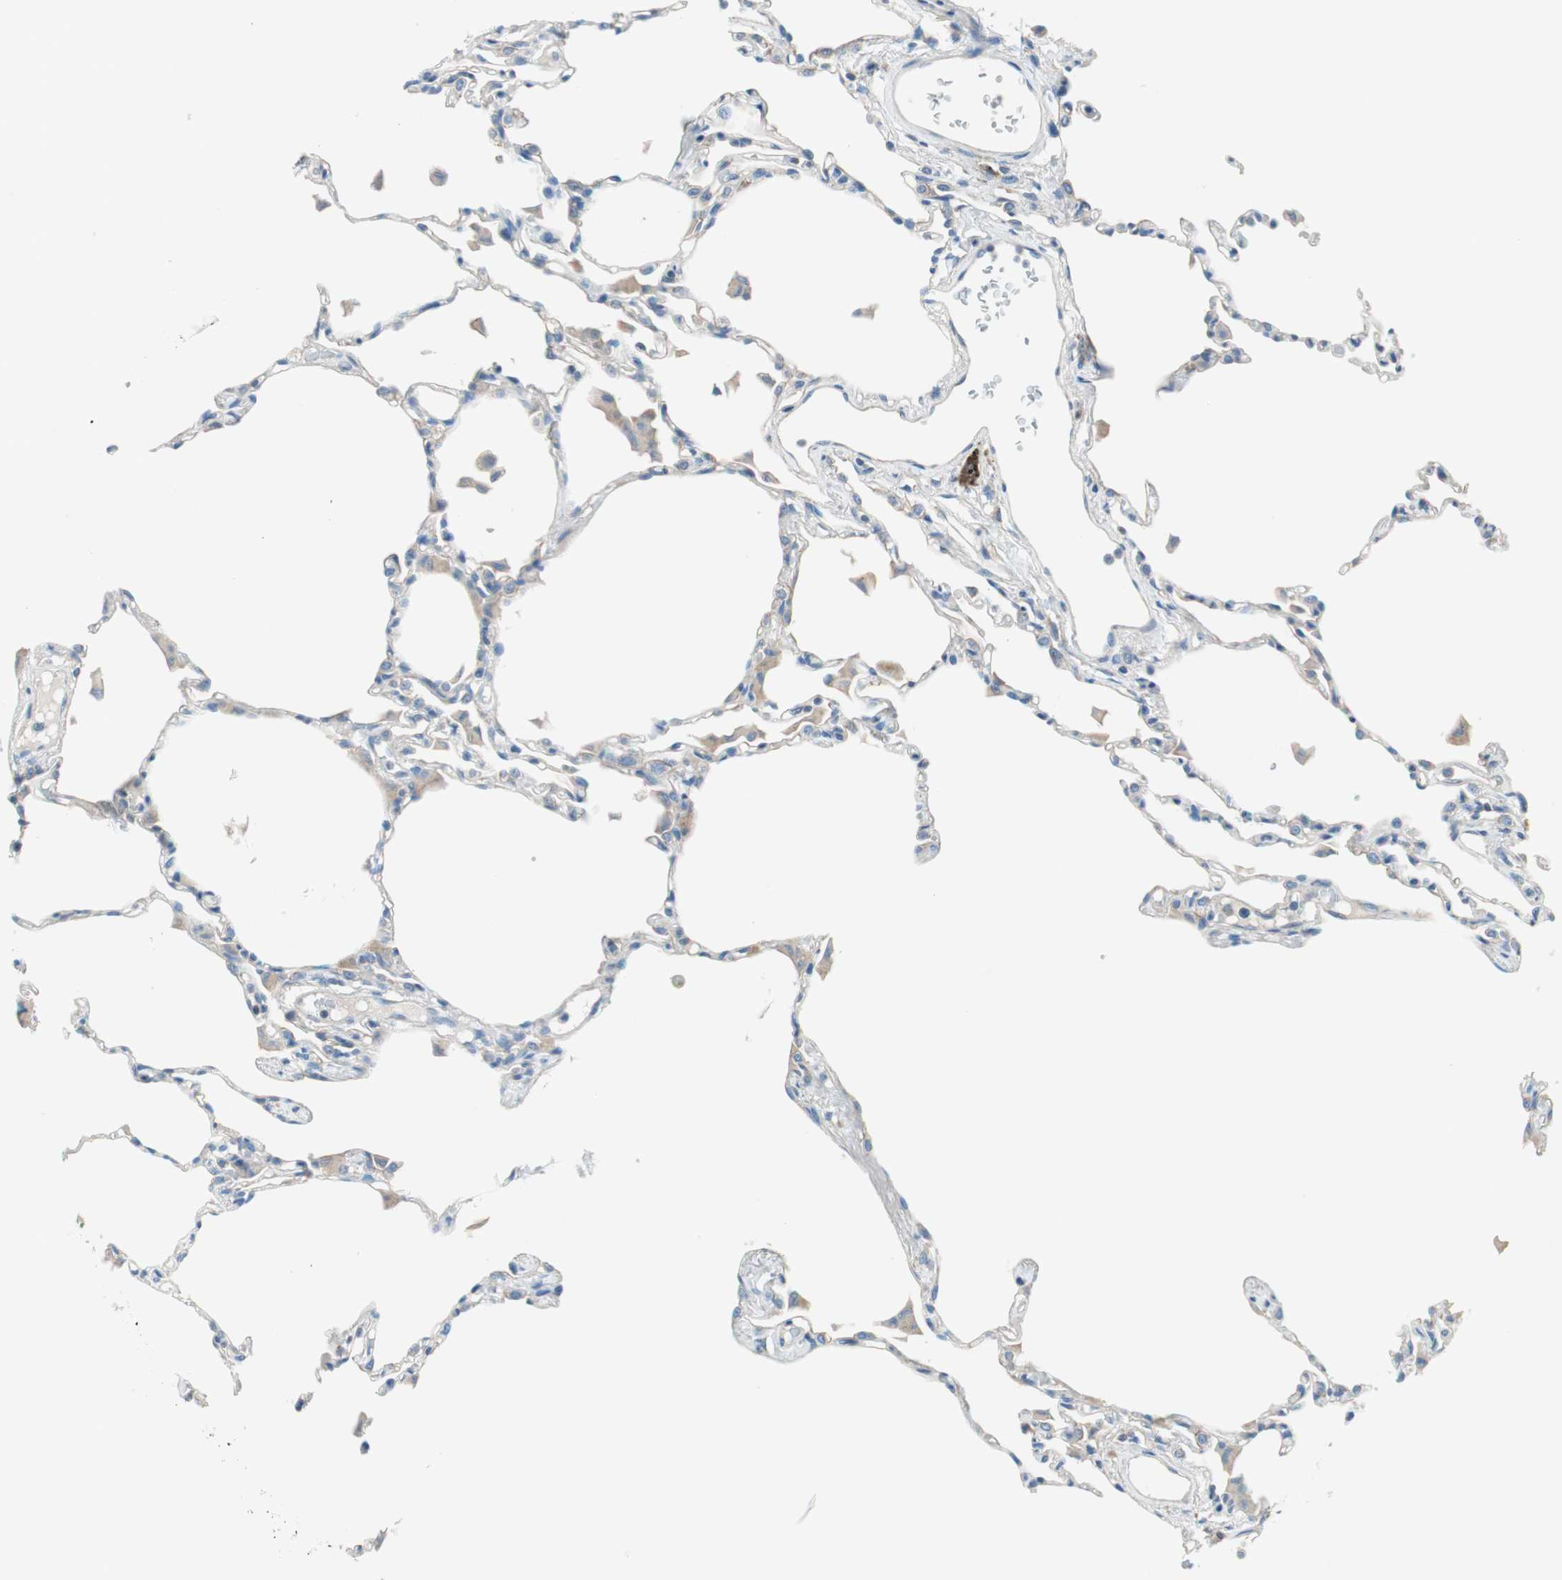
{"staining": {"intensity": "negative", "quantity": "none", "location": "none"}, "tissue": "lung", "cell_type": "Alveolar cells", "image_type": "normal", "snomed": [{"axis": "morphology", "description": "Normal tissue, NOS"}, {"axis": "topography", "description": "Lung"}], "caption": "DAB (3,3'-diaminobenzidine) immunohistochemical staining of normal lung shows no significant staining in alveolar cells. (DAB (3,3'-diaminobenzidine) immunohistochemistry (IHC), high magnification).", "gene": "GLUL", "patient": {"sex": "female", "age": 49}}